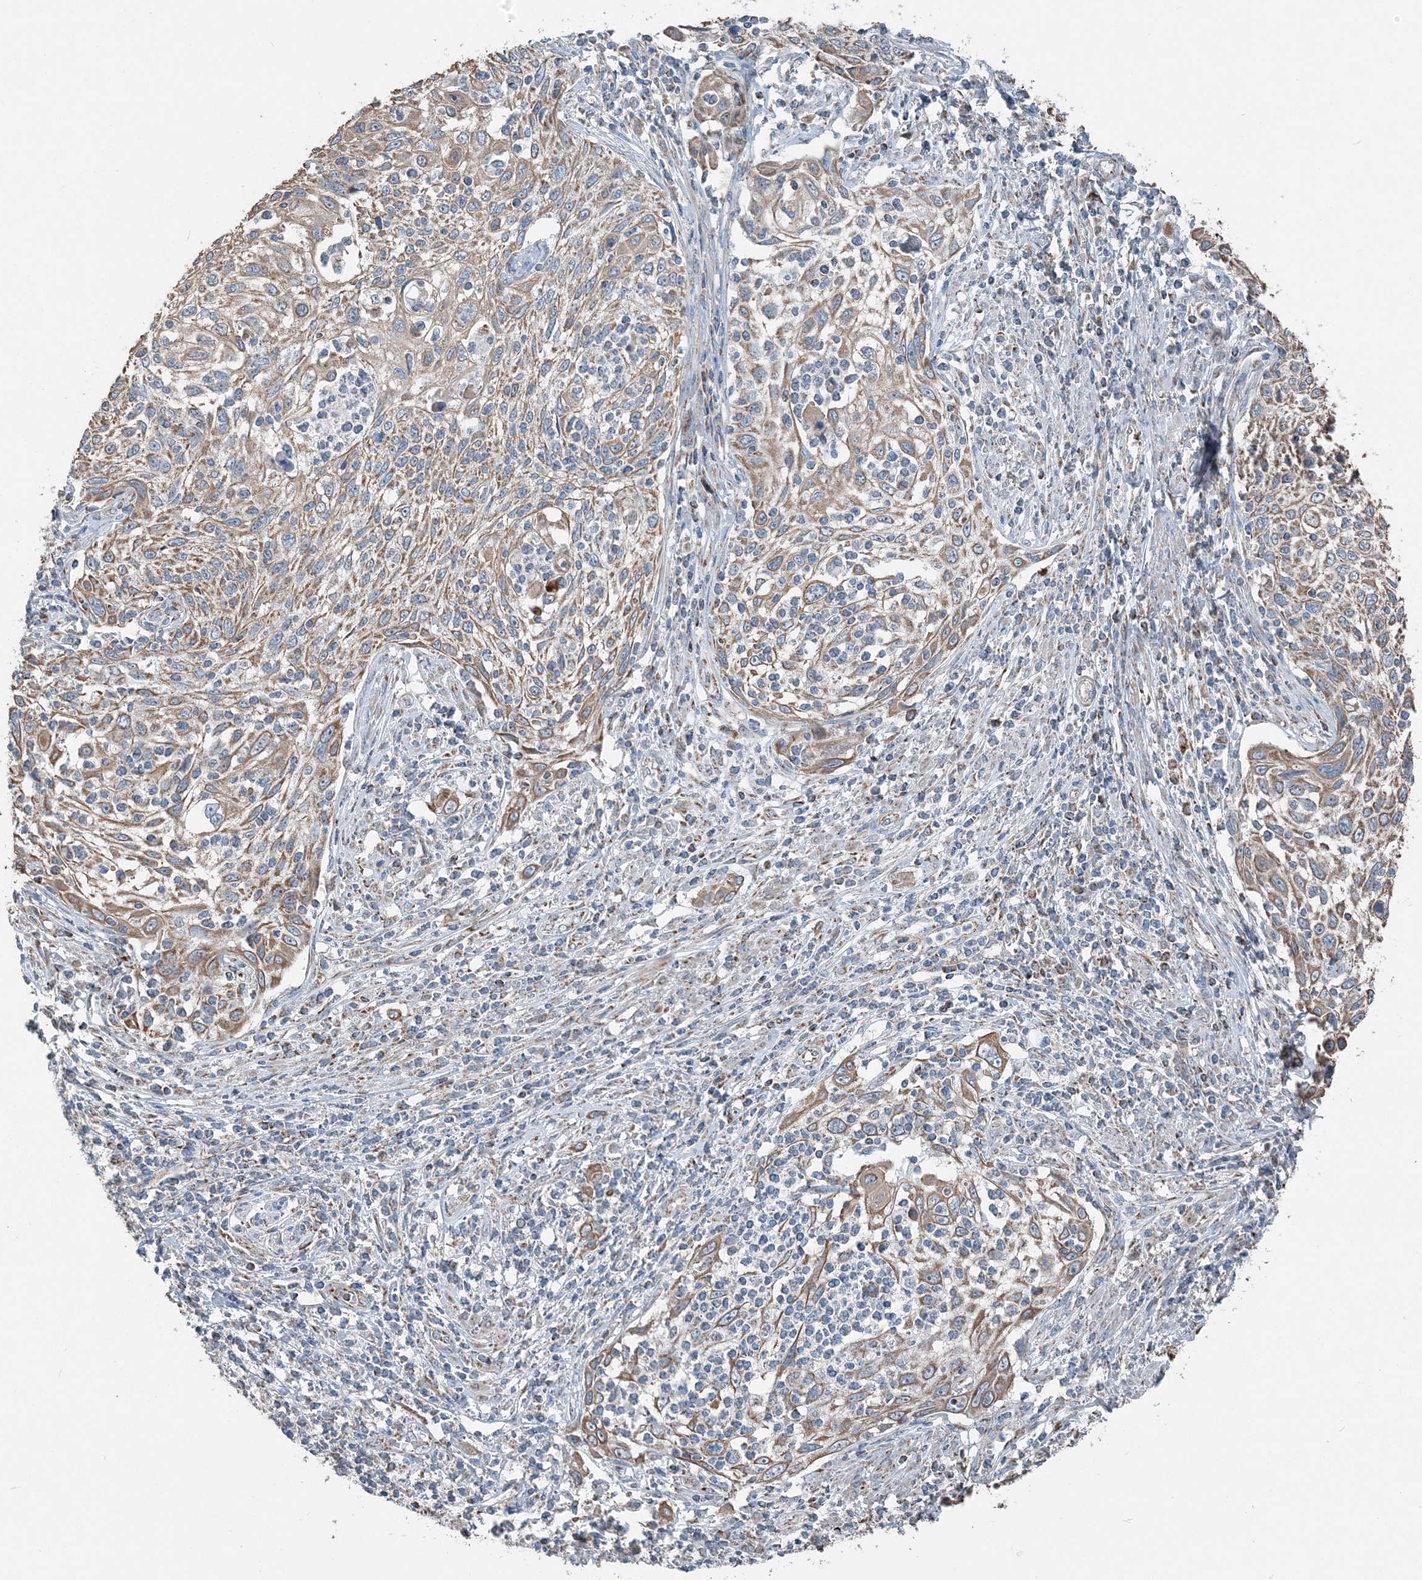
{"staining": {"intensity": "moderate", "quantity": ">75%", "location": "cytoplasmic/membranous"}, "tissue": "cervical cancer", "cell_type": "Tumor cells", "image_type": "cancer", "snomed": [{"axis": "morphology", "description": "Squamous cell carcinoma, NOS"}, {"axis": "topography", "description": "Cervix"}], "caption": "Cervical cancer stained for a protein (brown) exhibits moderate cytoplasmic/membranous positive staining in approximately >75% of tumor cells.", "gene": "SUCLG1", "patient": {"sex": "female", "age": 70}}